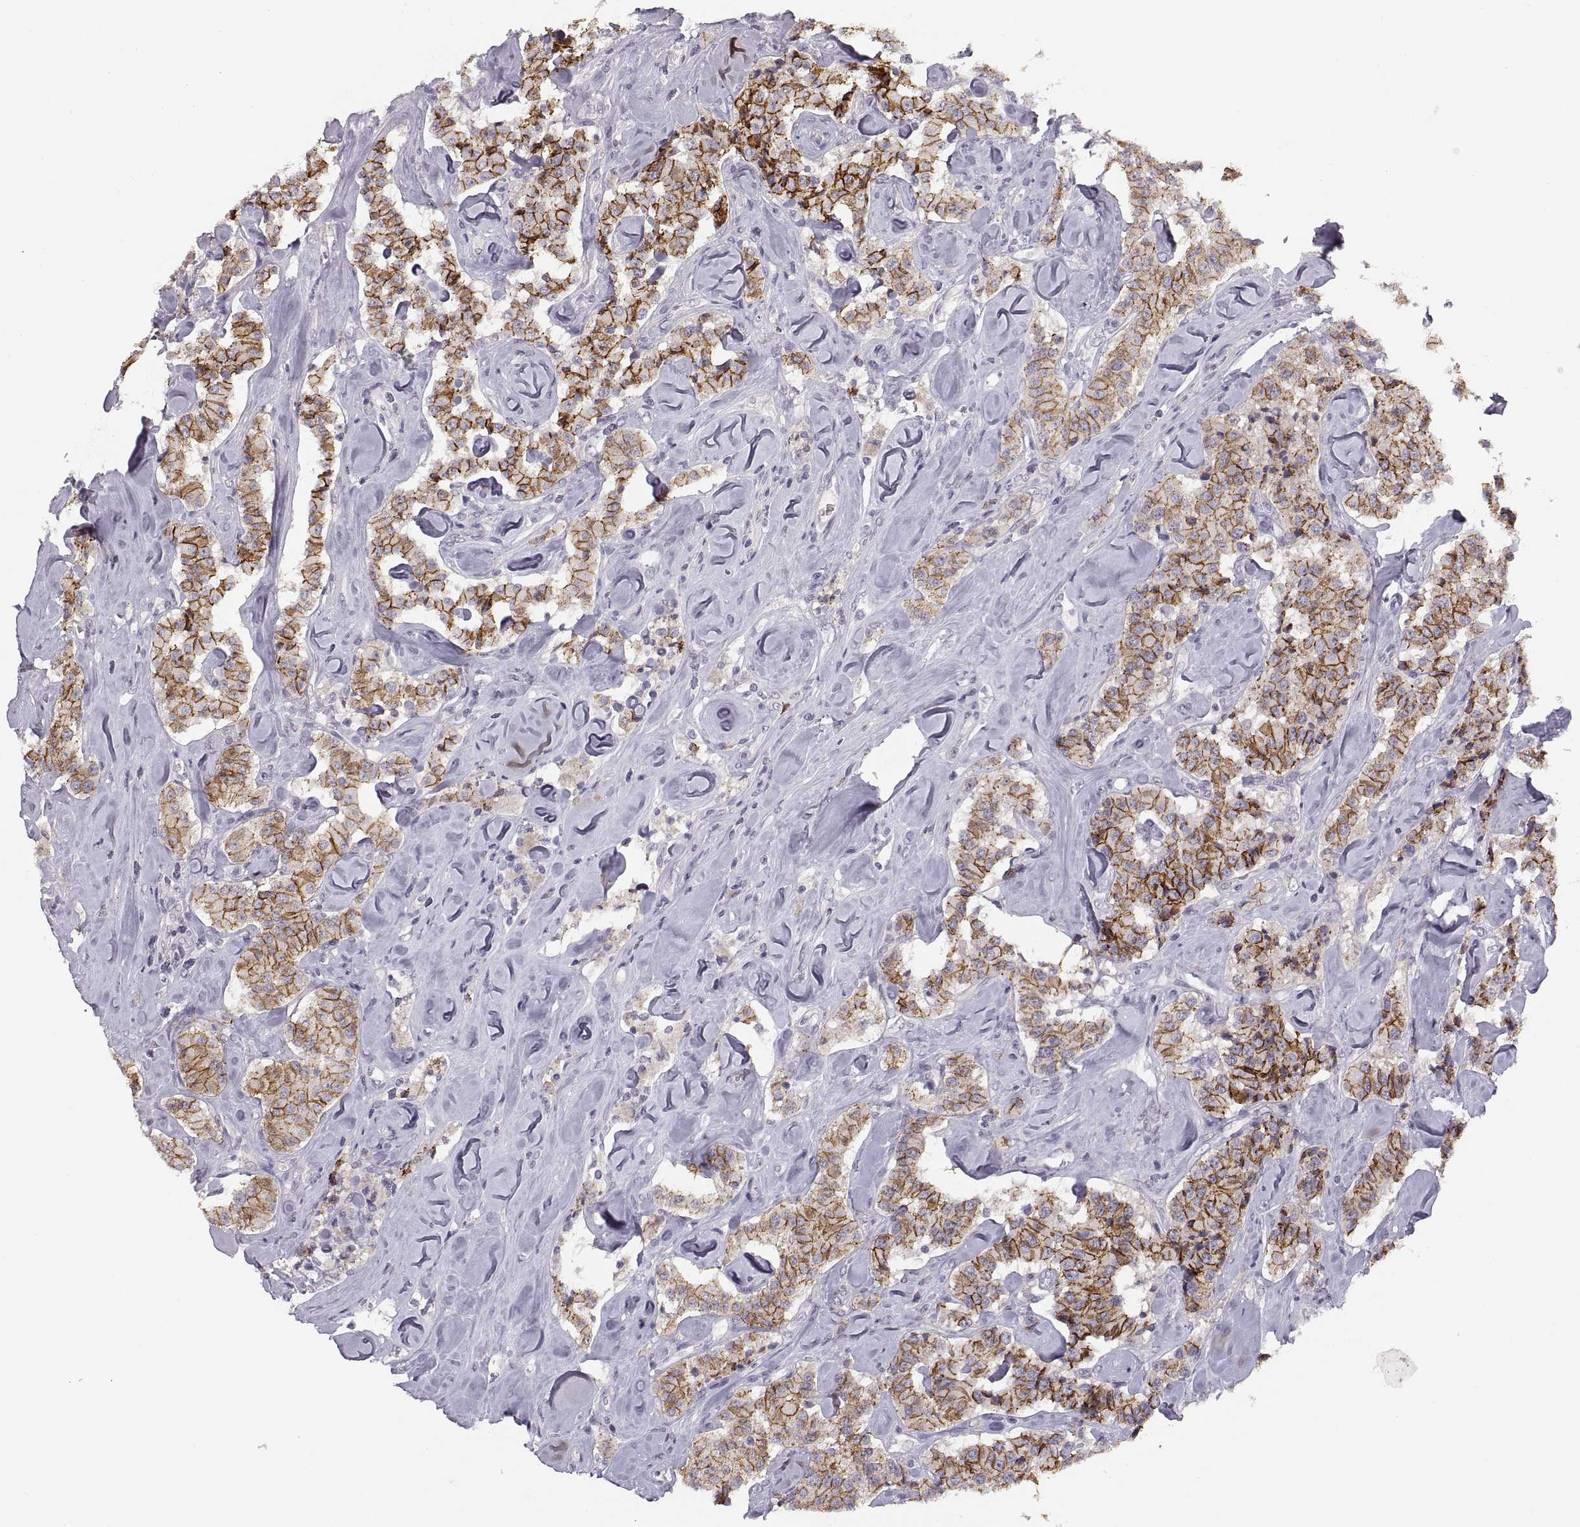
{"staining": {"intensity": "strong", "quantity": "25%-75%", "location": "cytoplasmic/membranous"}, "tissue": "carcinoid", "cell_type": "Tumor cells", "image_type": "cancer", "snomed": [{"axis": "morphology", "description": "Carcinoid, malignant, NOS"}, {"axis": "topography", "description": "Pancreas"}], "caption": "Protein staining shows strong cytoplasmic/membranous staining in about 25%-75% of tumor cells in carcinoid.", "gene": "CDH2", "patient": {"sex": "male", "age": 41}}